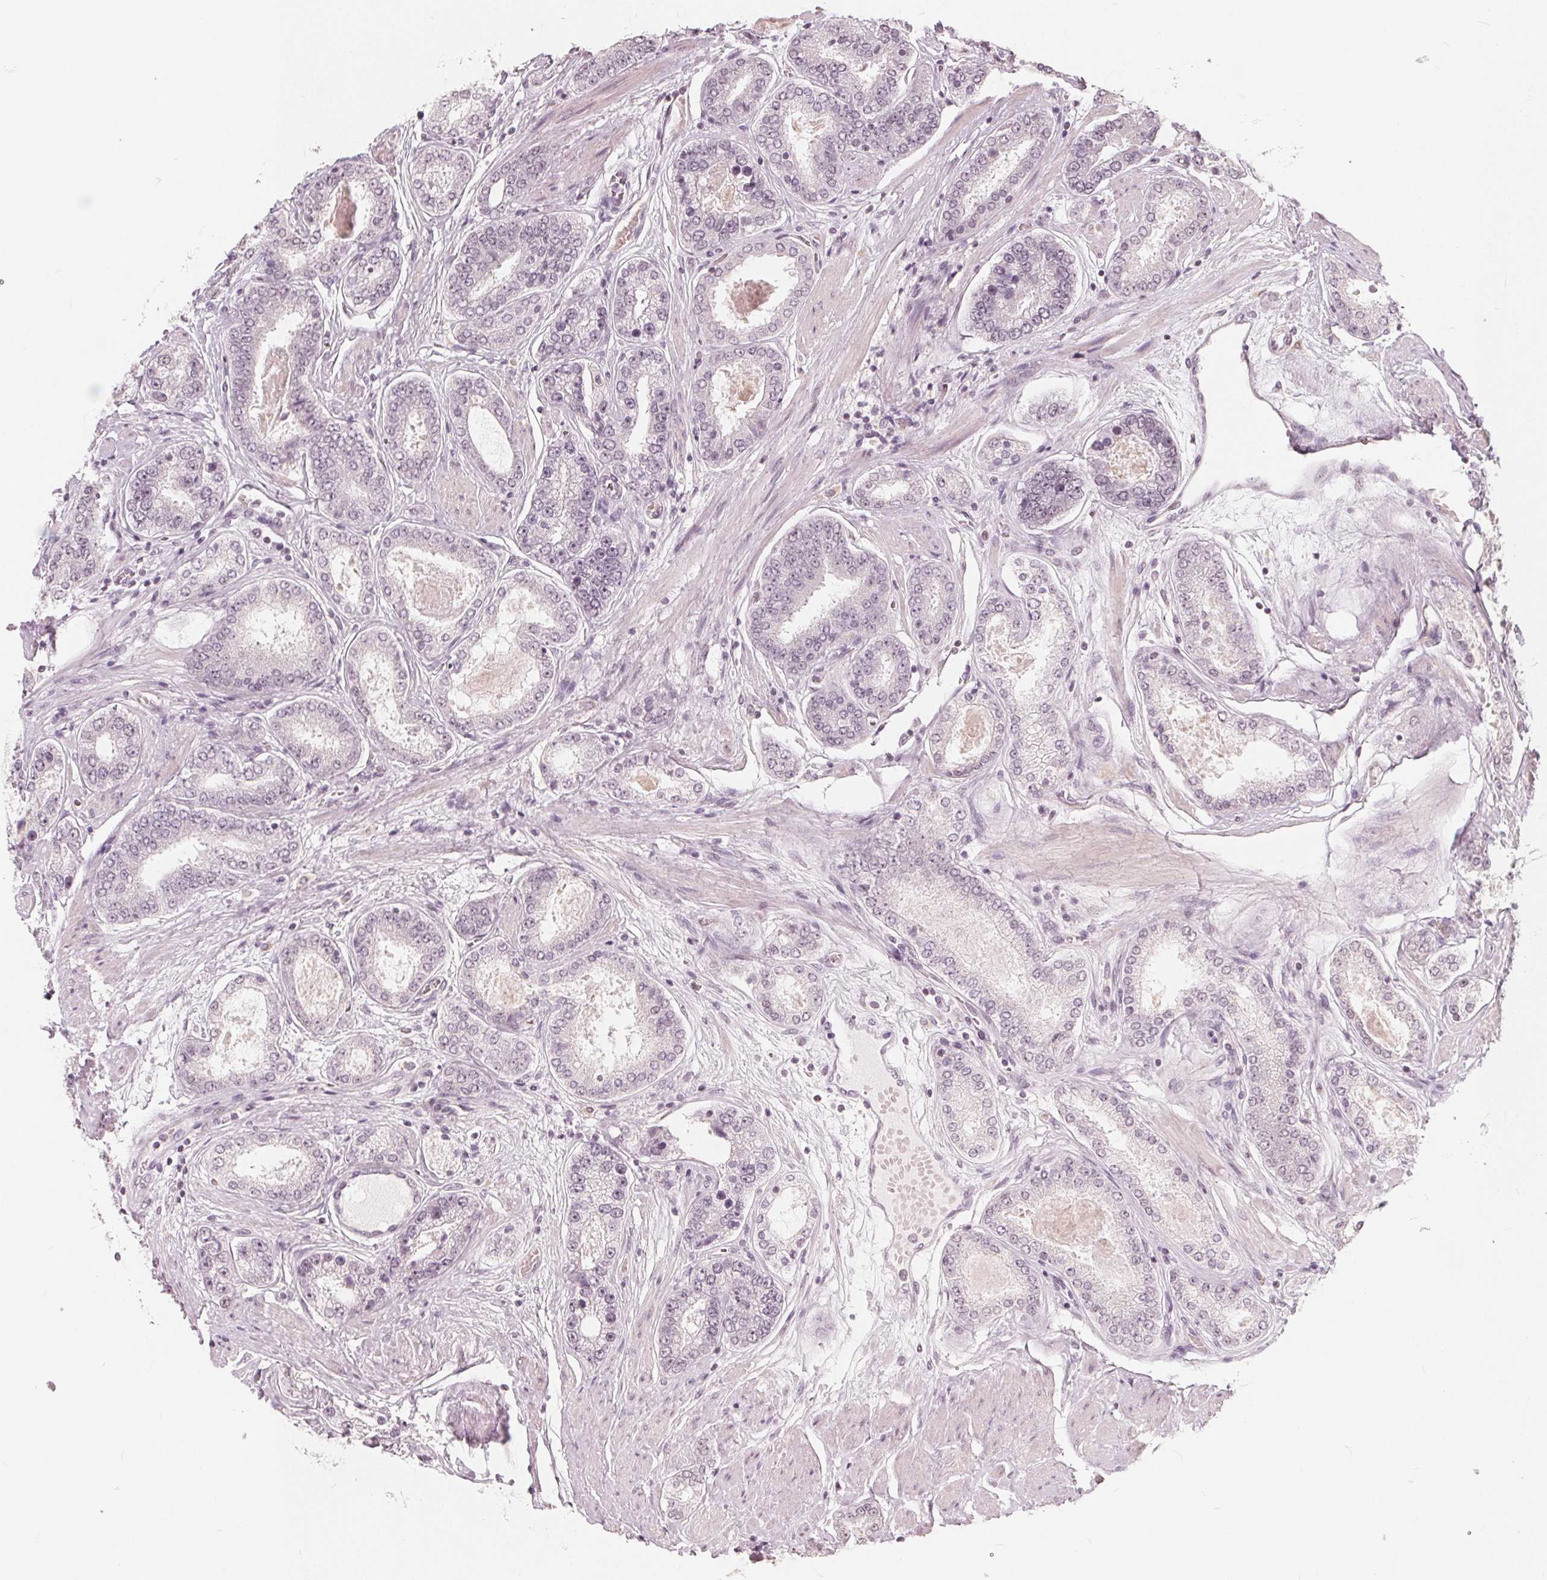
{"staining": {"intensity": "negative", "quantity": "none", "location": "none"}, "tissue": "prostate cancer", "cell_type": "Tumor cells", "image_type": "cancer", "snomed": [{"axis": "morphology", "description": "Adenocarcinoma, High grade"}, {"axis": "topography", "description": "Prostate"}], "caption": "A high-resolution histopathology image shows IHC staining of prostate cancer, which demonstrates no significant staining in tumor cells.", "gene": "NUP210L", "patient": {"sex": "male", "age": 63}}